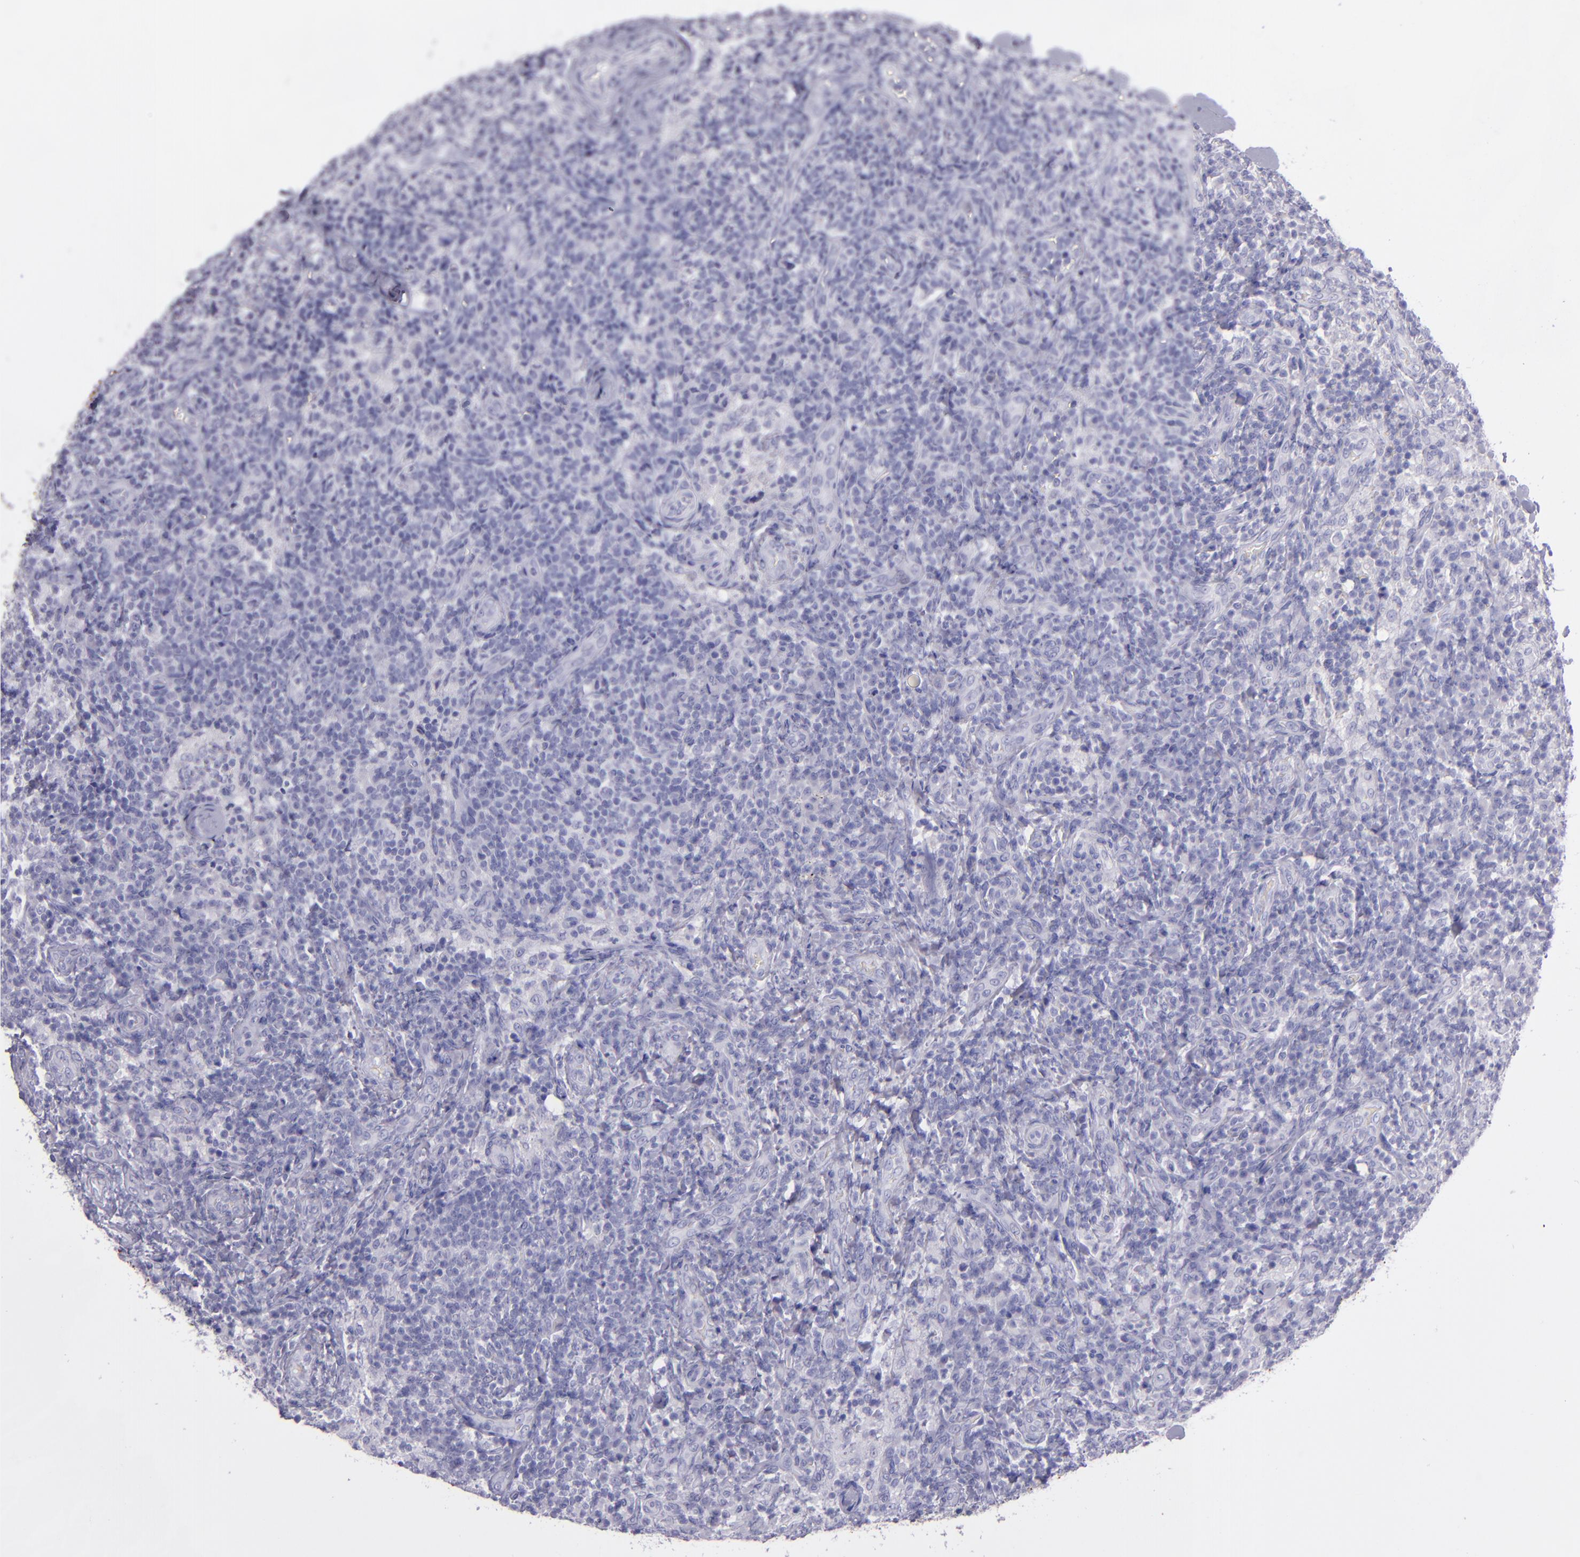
{"staining": {"intensity": "negative", "quantity": "none", "location": "none"}, "tissue": "lymph node", "cell_type": "Germinal center cells", "image_type": "normal", "snomed": [{"axis": "morphology", "description": "Normal tissue, NOS"}, {"axis": "morphology", "description": "Inflammation, NOS"}, {"axis": "topography", "description": "Lymph node"}], "caption": "The photomicrograph shows no staining of germinal center cells in normal lymph node.", "gene": "TNNT3", "patient": {"sex": "male", "age": 46}}